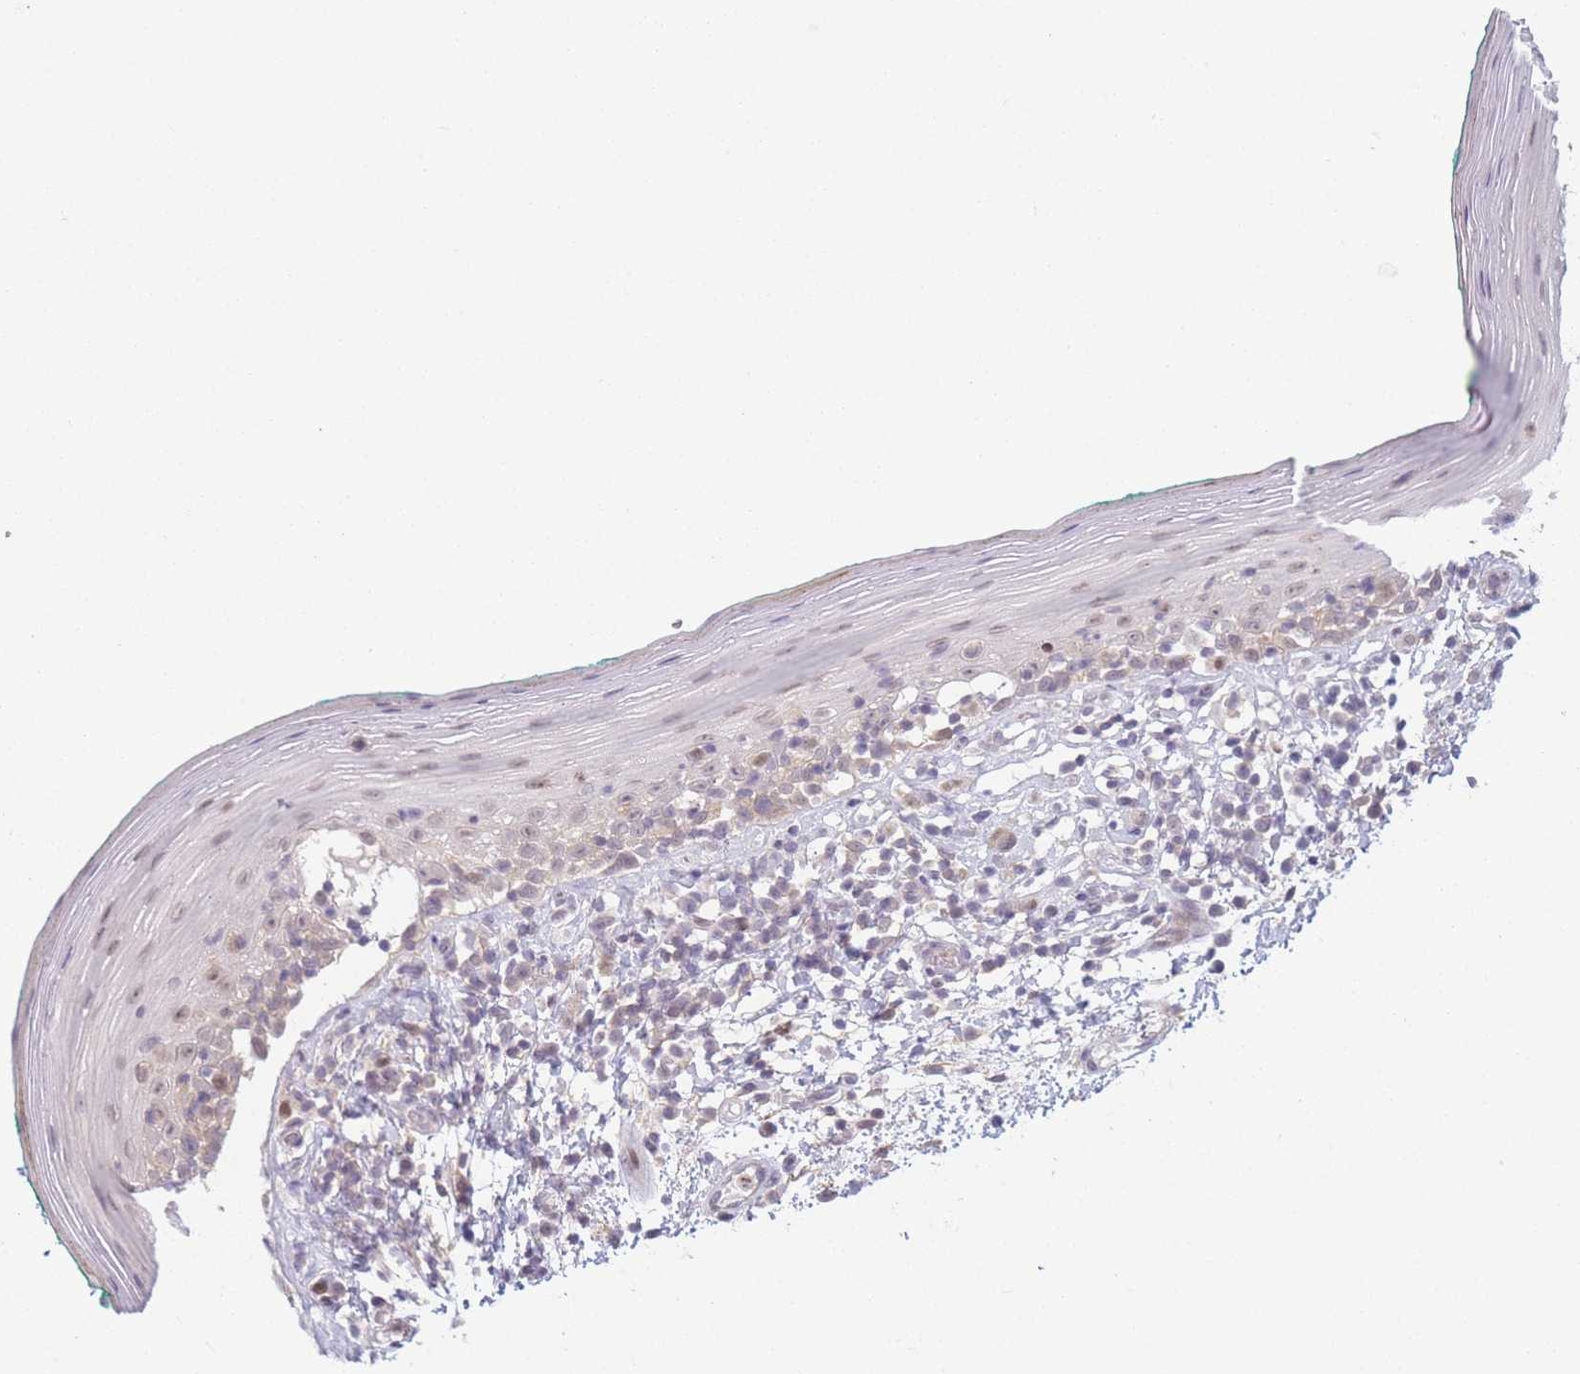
{"staining": {"intensity": "moderate", "quantity": "25%-75%", "location": "nuclear"}, "tissue": "oral mucosa", "cell_type": "Squamous epithelial cells", "image_type": "normal", "snomed": [{"axis": "morphology", "description": "Normal tissue, NOS"}, {"axis": "topography", "description": "Oral tissue"}], "caption": "Protein expression analysis of benign oral mucosa reveals moderate nuclear staining in about 25%-75% of squamous epithelial cells.", "gene": "ENSG00000267179", "patient": {"sex": "female", "age": 83}}